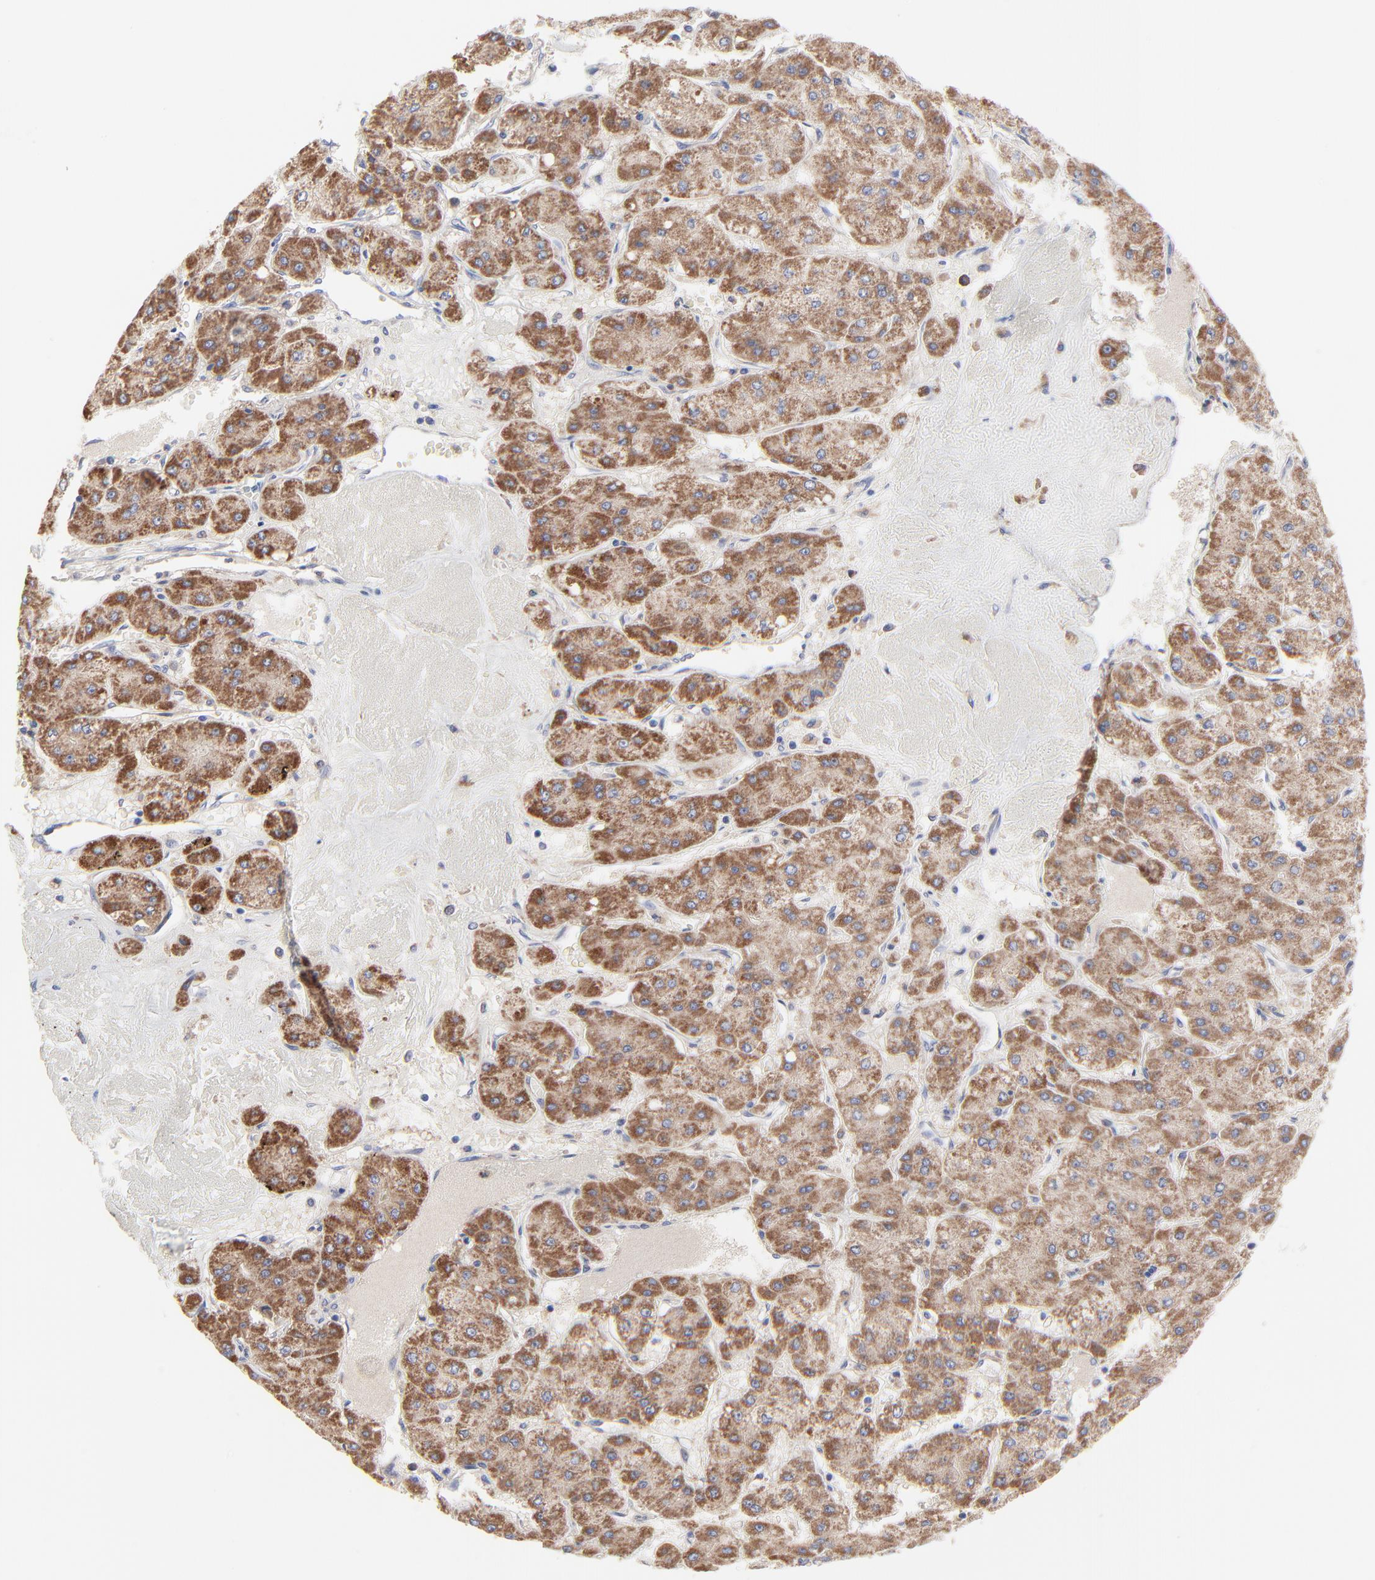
{"staining": {"intensity": "moderate", "quantity": ">75%", "location": "cytoplasmic/membranous"}, "tissue": "liver cancer", "cell_type": "Tumor cells", "image_type": "cancer", "snomed": [{"axis": "morphology", "description": "Carcinoma, Hepatocellular, NOS"}, {"axis": "topography", "description": "Liver"}], "caption": "A high-resolution histopathology image shows IHC staining of hepatocellular carcinoma (liver), which demonstrates moderate cytoplasmic/membranous positivity in about >75% of tumor cells. (DAB IHC, brown staining for protein, blue staining for nuclei).", "gene": "PPFIBP2", "patient": {"sex": "female", "age": 52}}